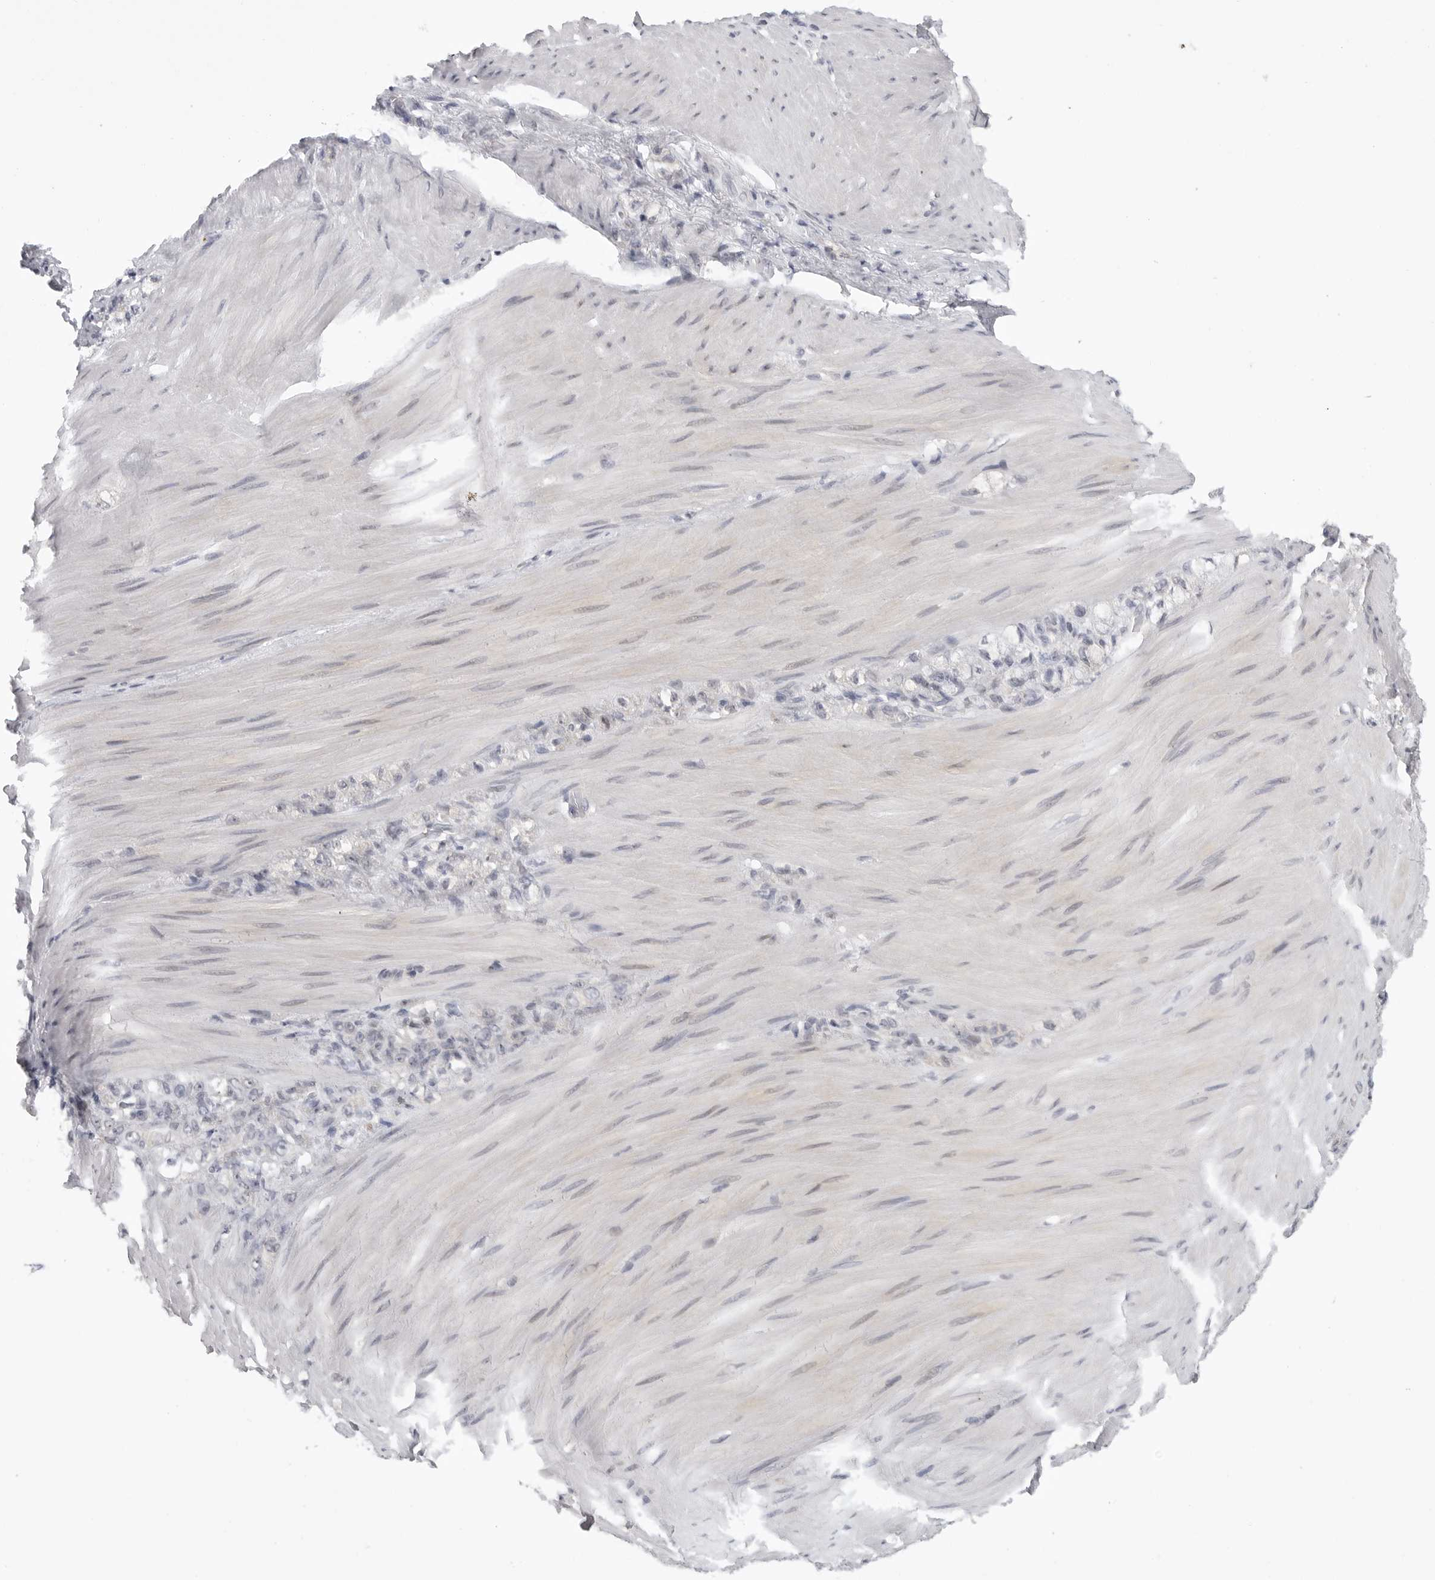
{"staining": {"intensity": "negative", "quantity": "none", "location": "none"}, "tissue": "stomach cancer", "cell_type": "Tumor cells", "image_type": "cancer", "snomed": [{"axis": "morphology", "description": "Normal tissue, NOS"}, {"axis": "morphology", "description": "Adenocarcinoma, NOS"}, {"axis": "topography", "description": "Stomach"}], "caption": "Human adenocarcinoma (stomach) stained for a protein using IHC exhibits no expression in tumor cells.", "gene": "FBXO43", "patient": {"sex": "male", "age": 82}}